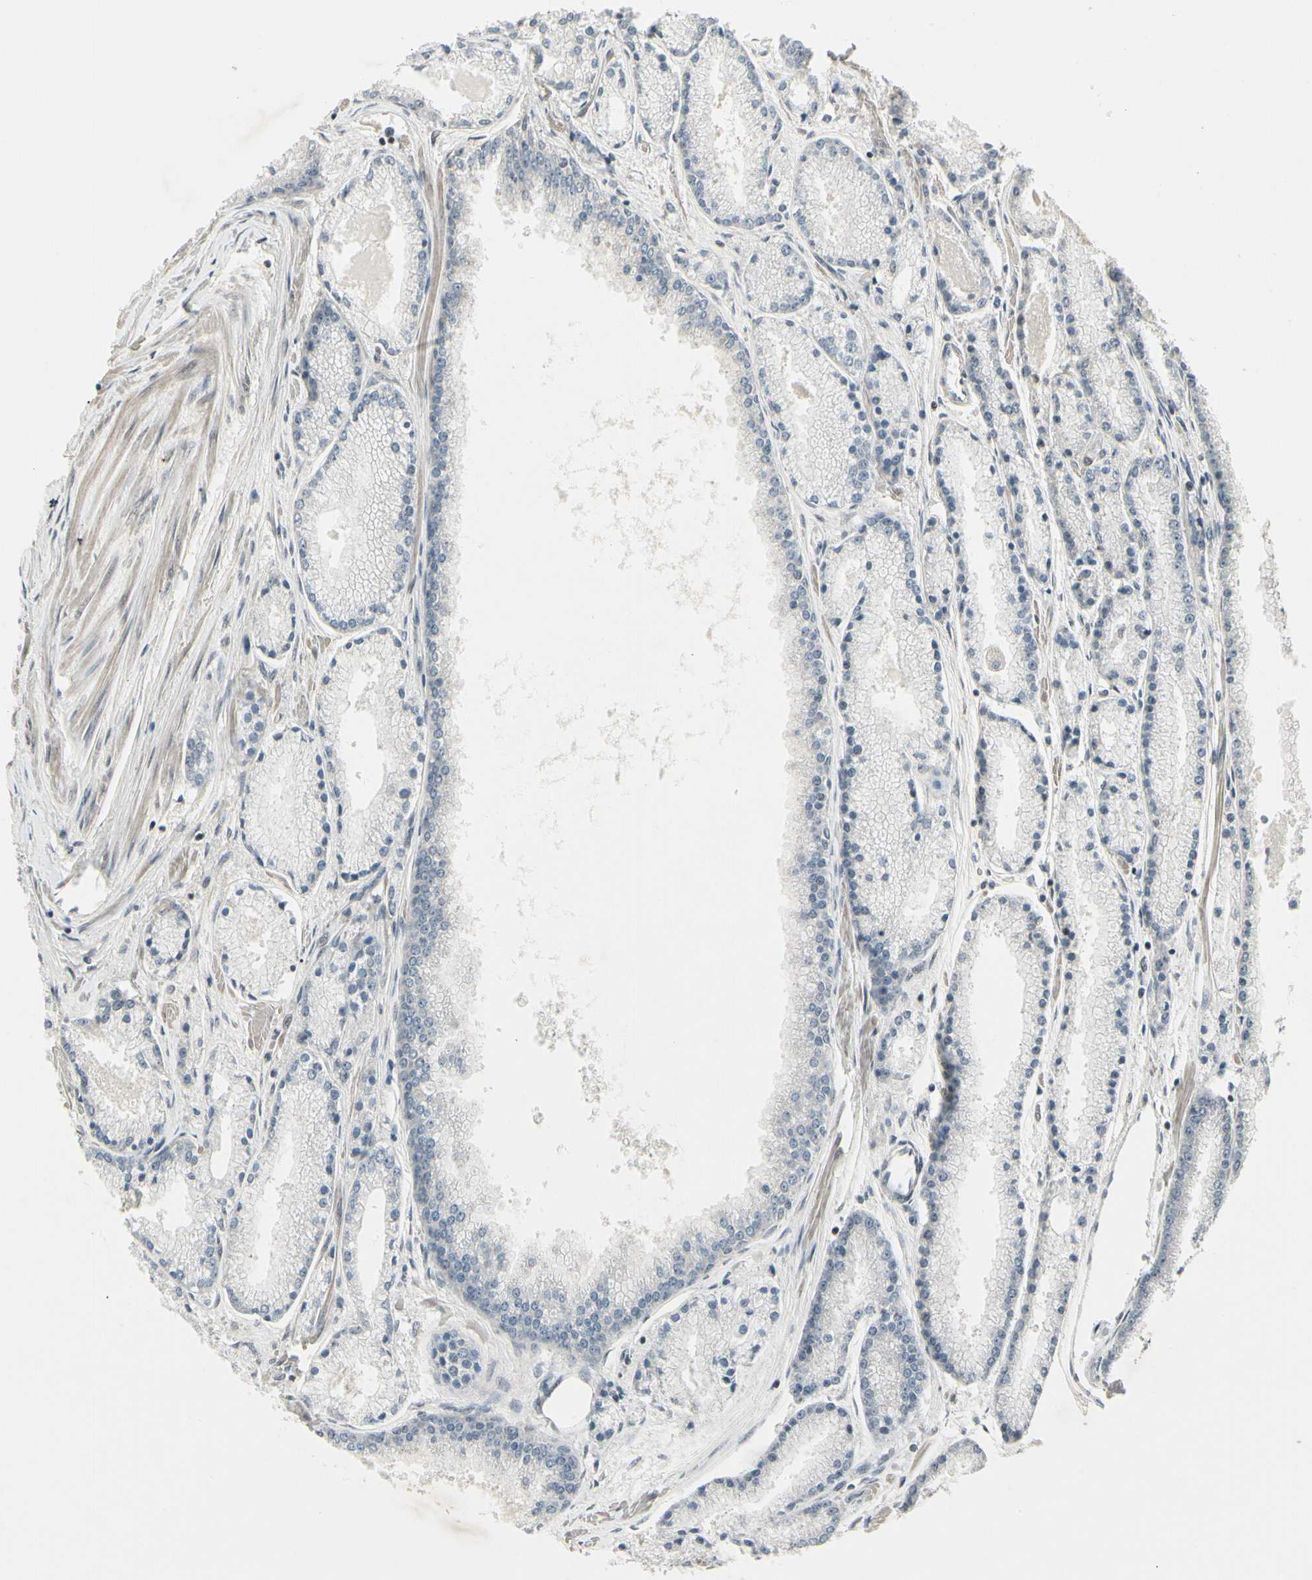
{"staining": {"intensity": "negative", "quantity": "none", "location": "none"}, "tissue": "prostate cancer", "cell_type": "Tumor cells", "image_type": "cancer", "snomed": [{"axis": "morphology", "description": "Adenocarcinoma, High grade"}, {"axis": "topography", "description": "Prostate"}], "caption": "High magnification brightfield microscopy of adenocarcinoma (high-grade) (prostate) stained with DAB (brown) and counterstained with hematoxylin (blue): tumor cells show no significant positivity.", "gene": "FOXJ2", "patient": {"sex": "male", "age": 61}}